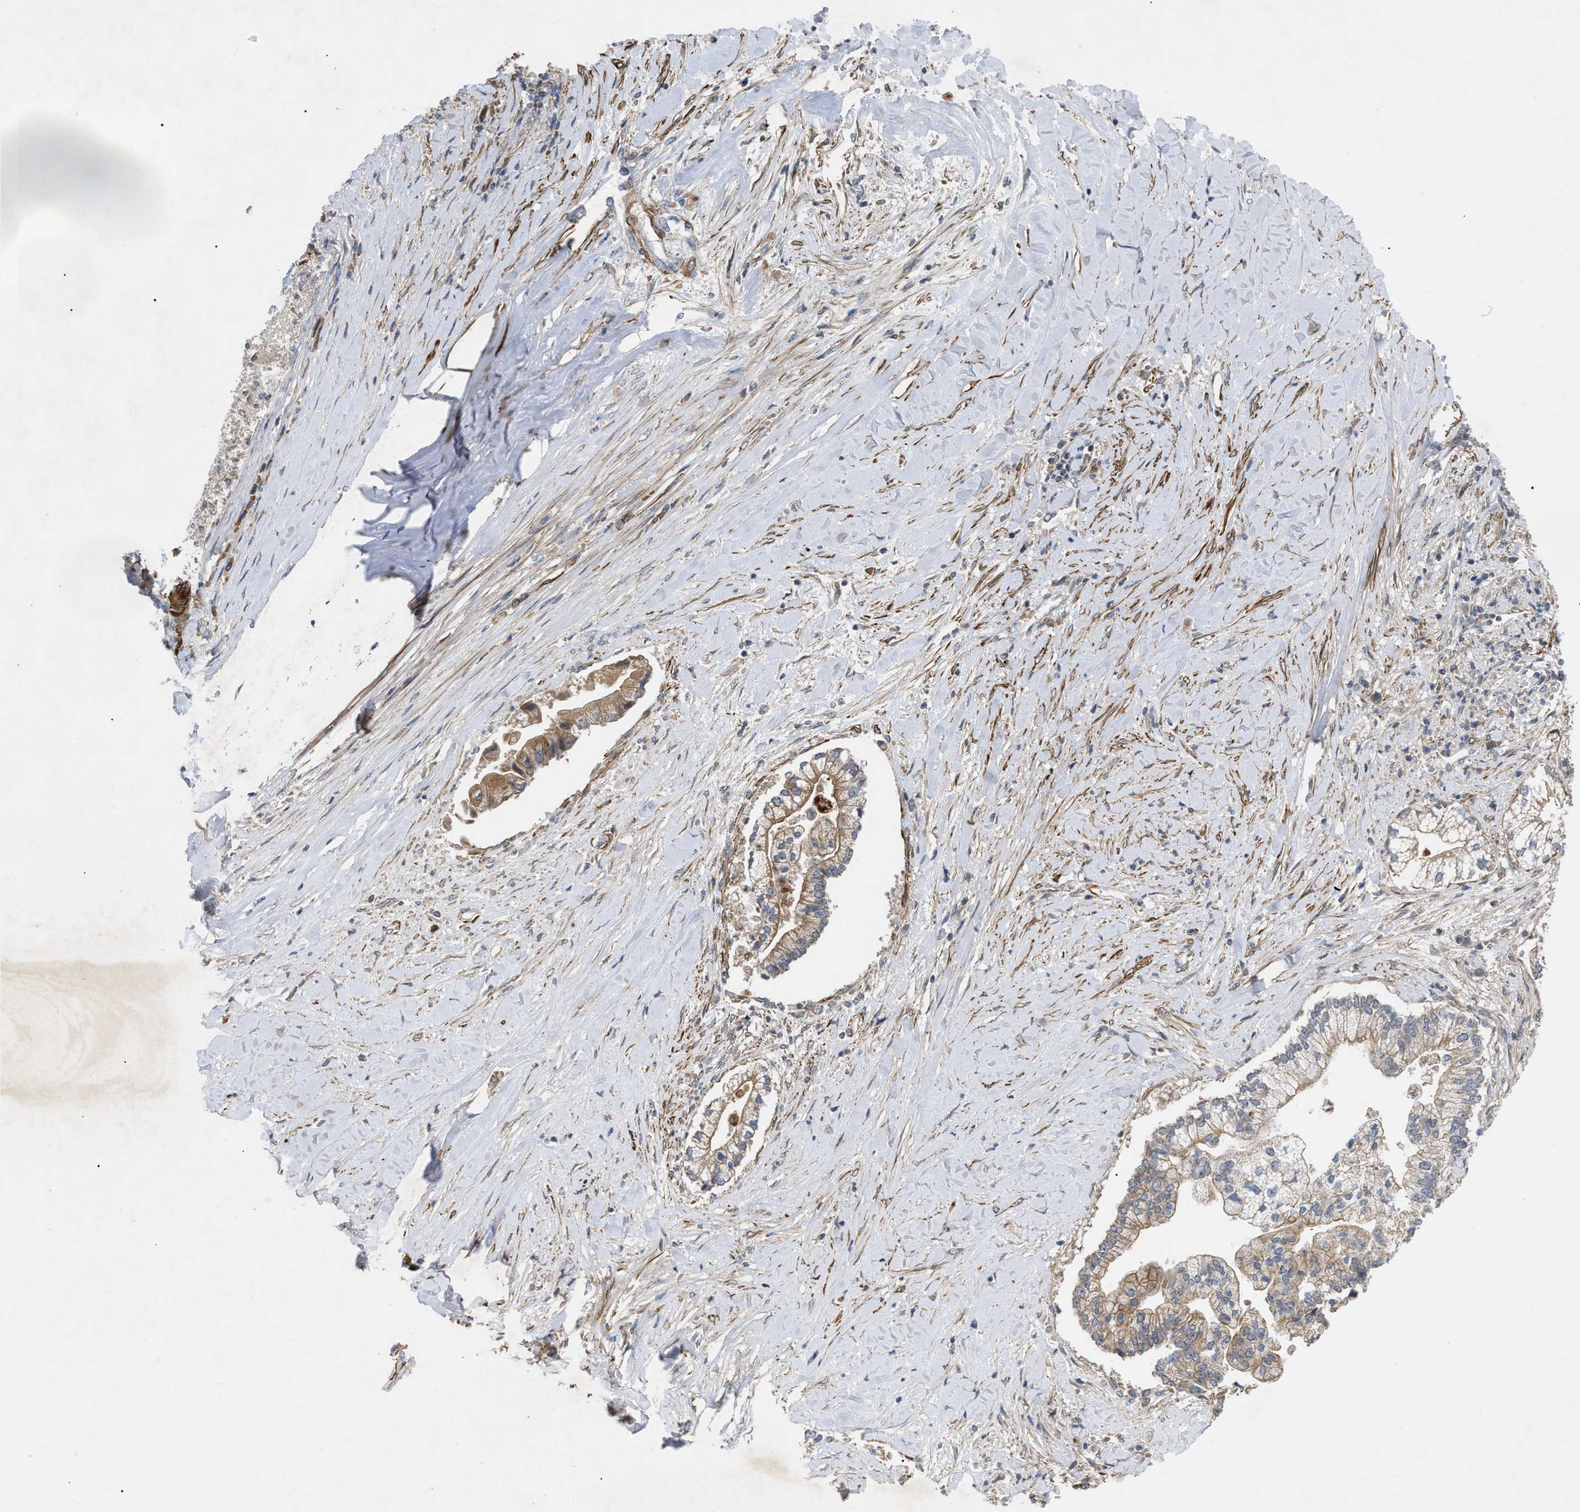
{"staining": {"intensity": "moderate", "quantity": ">75%", "location": "cytoplasmic/membranous"}, "tissue": "liver cancer", "cell_type": "Tumor cells", "image_type": "cancer", "snomed": [{"axis": "morphology", "description": "Cholangiocarcinoma"}, {"axis": "topography", "description": "Liver"}], "caption": "Protein expression by IHC exhibits moderate cytoplasmic/membranous expression in approximately >75% of tumor cells in liver cancer (cholangiocarcinoma).", "gene": "ST6GALNAC6", "patient": {"sex": "male", "age": 50}}